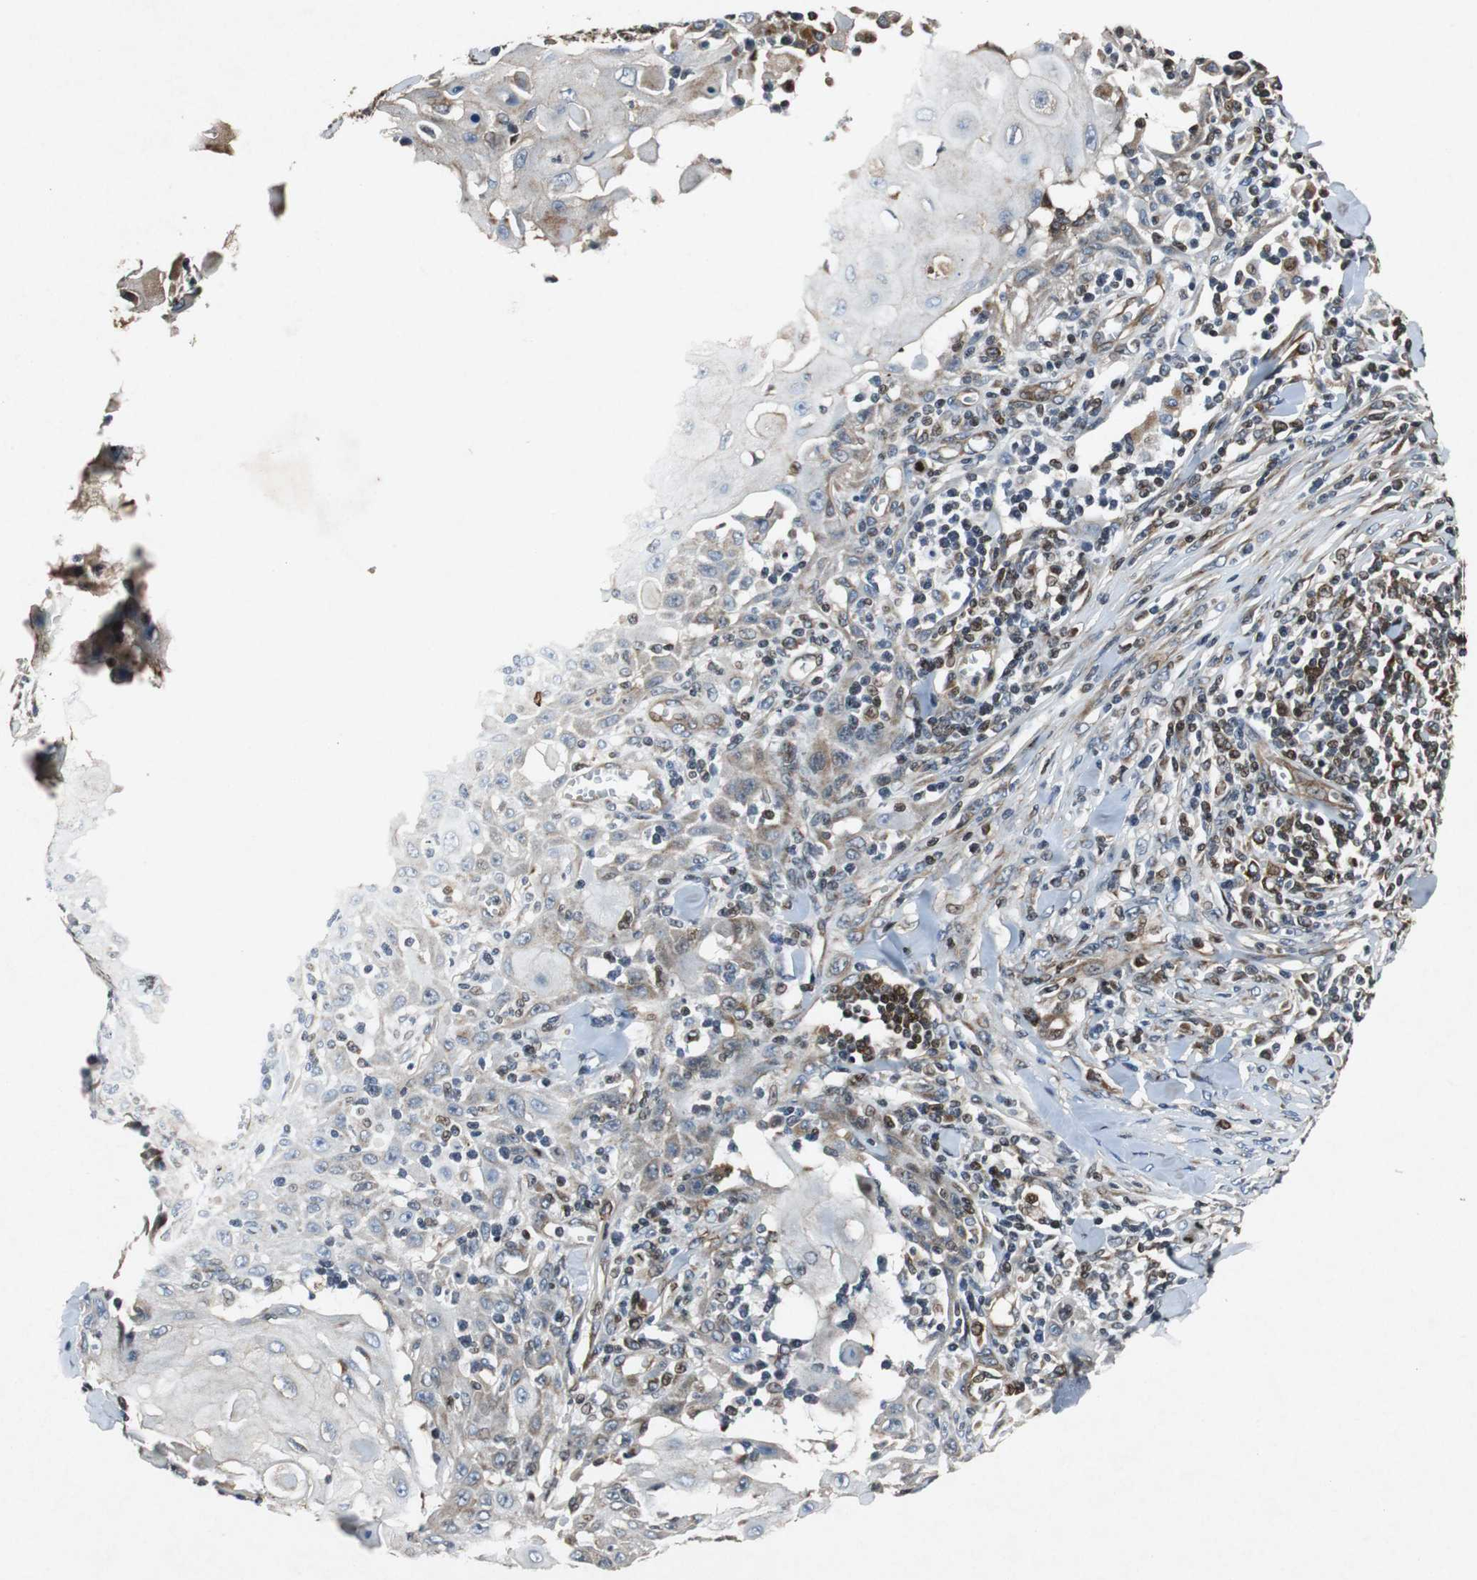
{"staining": {"intensity": "moderate", "quantity": "25%-75%", "location": "cytoplasmic/membranous"}, "tissue": "skin cancer", "cell_type": "Tumor cells", "image_type": "cancer", "snomed": [{"axis": "morphology", "description": "Squamous cell carcinoma, NOS"}, {"axis": "topography", "description": "Skin"}], "caption": "About 25%-75% of tumor cells in human skin cancer (squamous cell carcinoma) demonstrate moderate cytoplasmic/membranous protein staining as visualized by brown immunohistochemical staining.", "gene": "TUBA4A", "patient": {"sex": "male", "age": 24}}